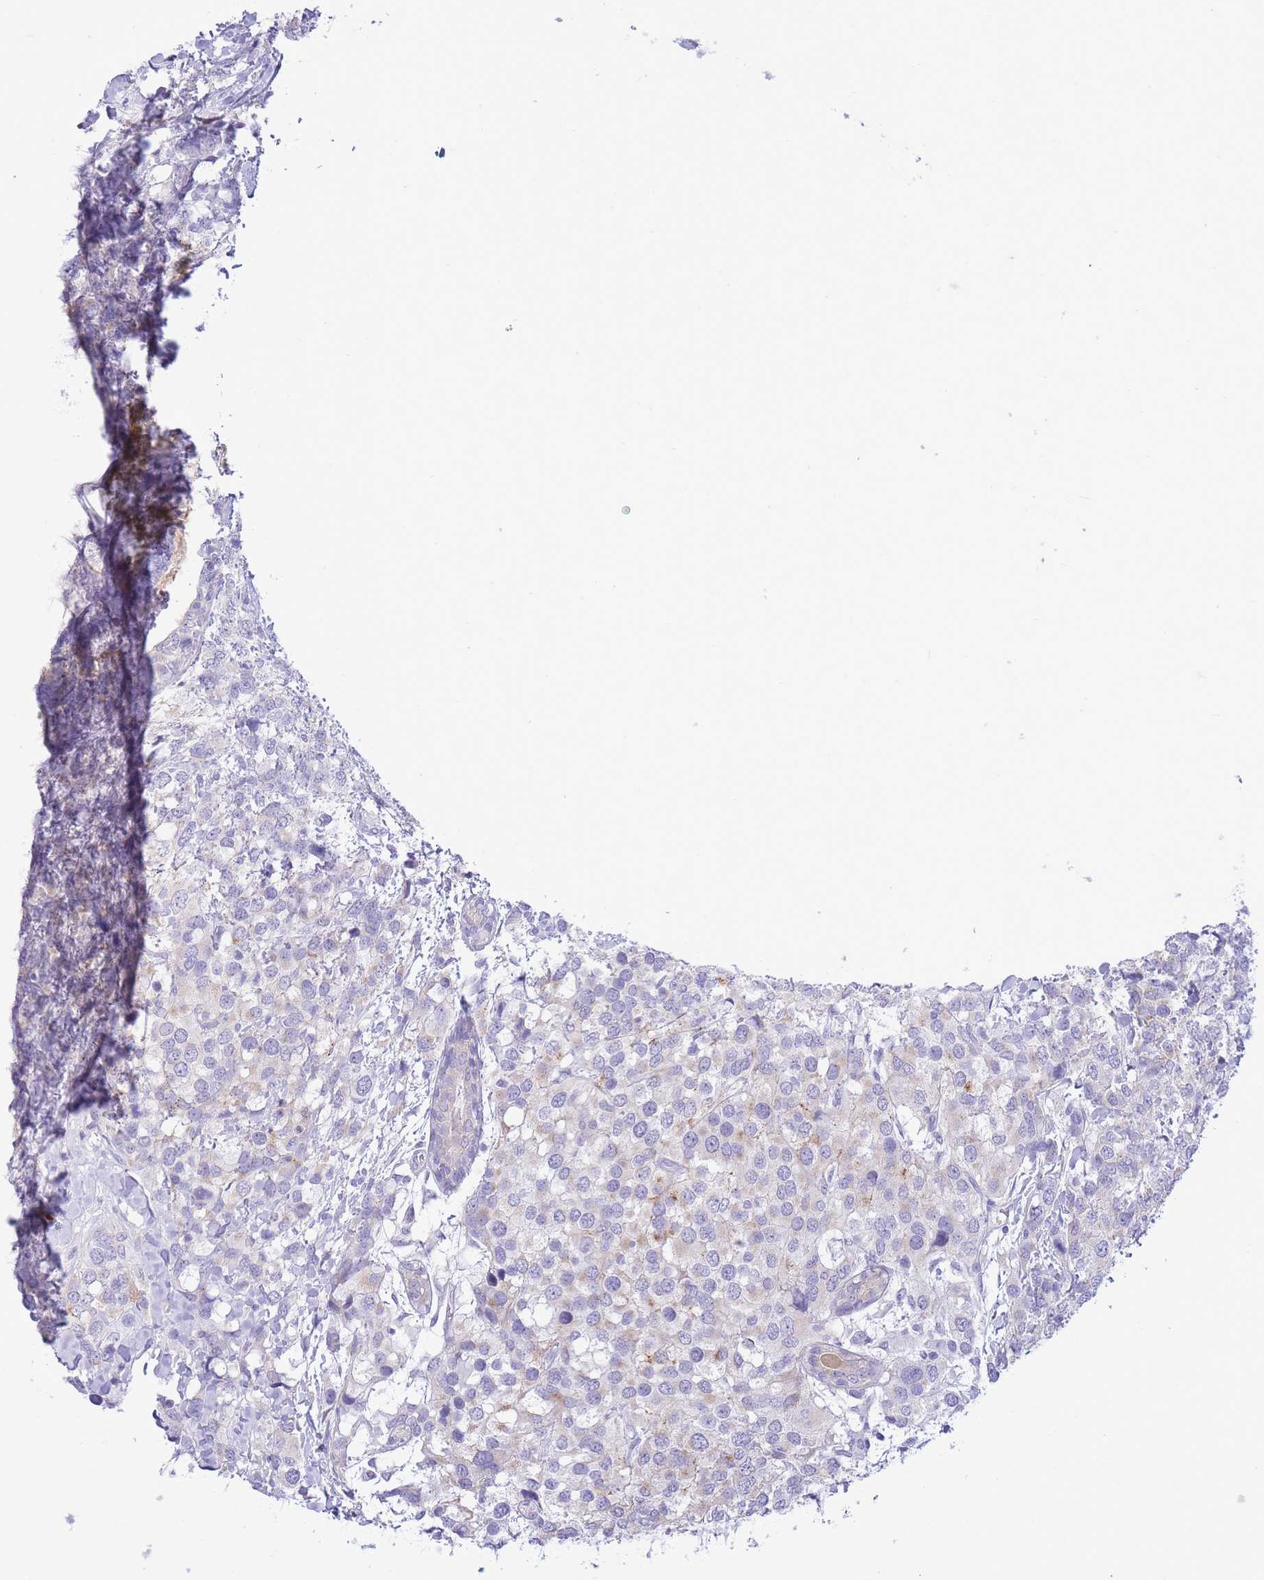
{"staining": {"intensity": "weak", "quantity": "<25%", "location": "cytoplasmic/membranous"}, "tissue": "breast cancer", "cell_type": "Tumor cells", "image_type": "cancer", "snomed": [{"axis": "morphology", "description": "Lobular carcinoma"}, {"axis": "topography", "description": "Breast"}], "caption": "Breast cancer stained for a protein using immunohistochemistry (IHC) demonstrates no positivity tumor cells.", "gene": "ASAP3", "patient": {"sex": "female", "age": 59}}